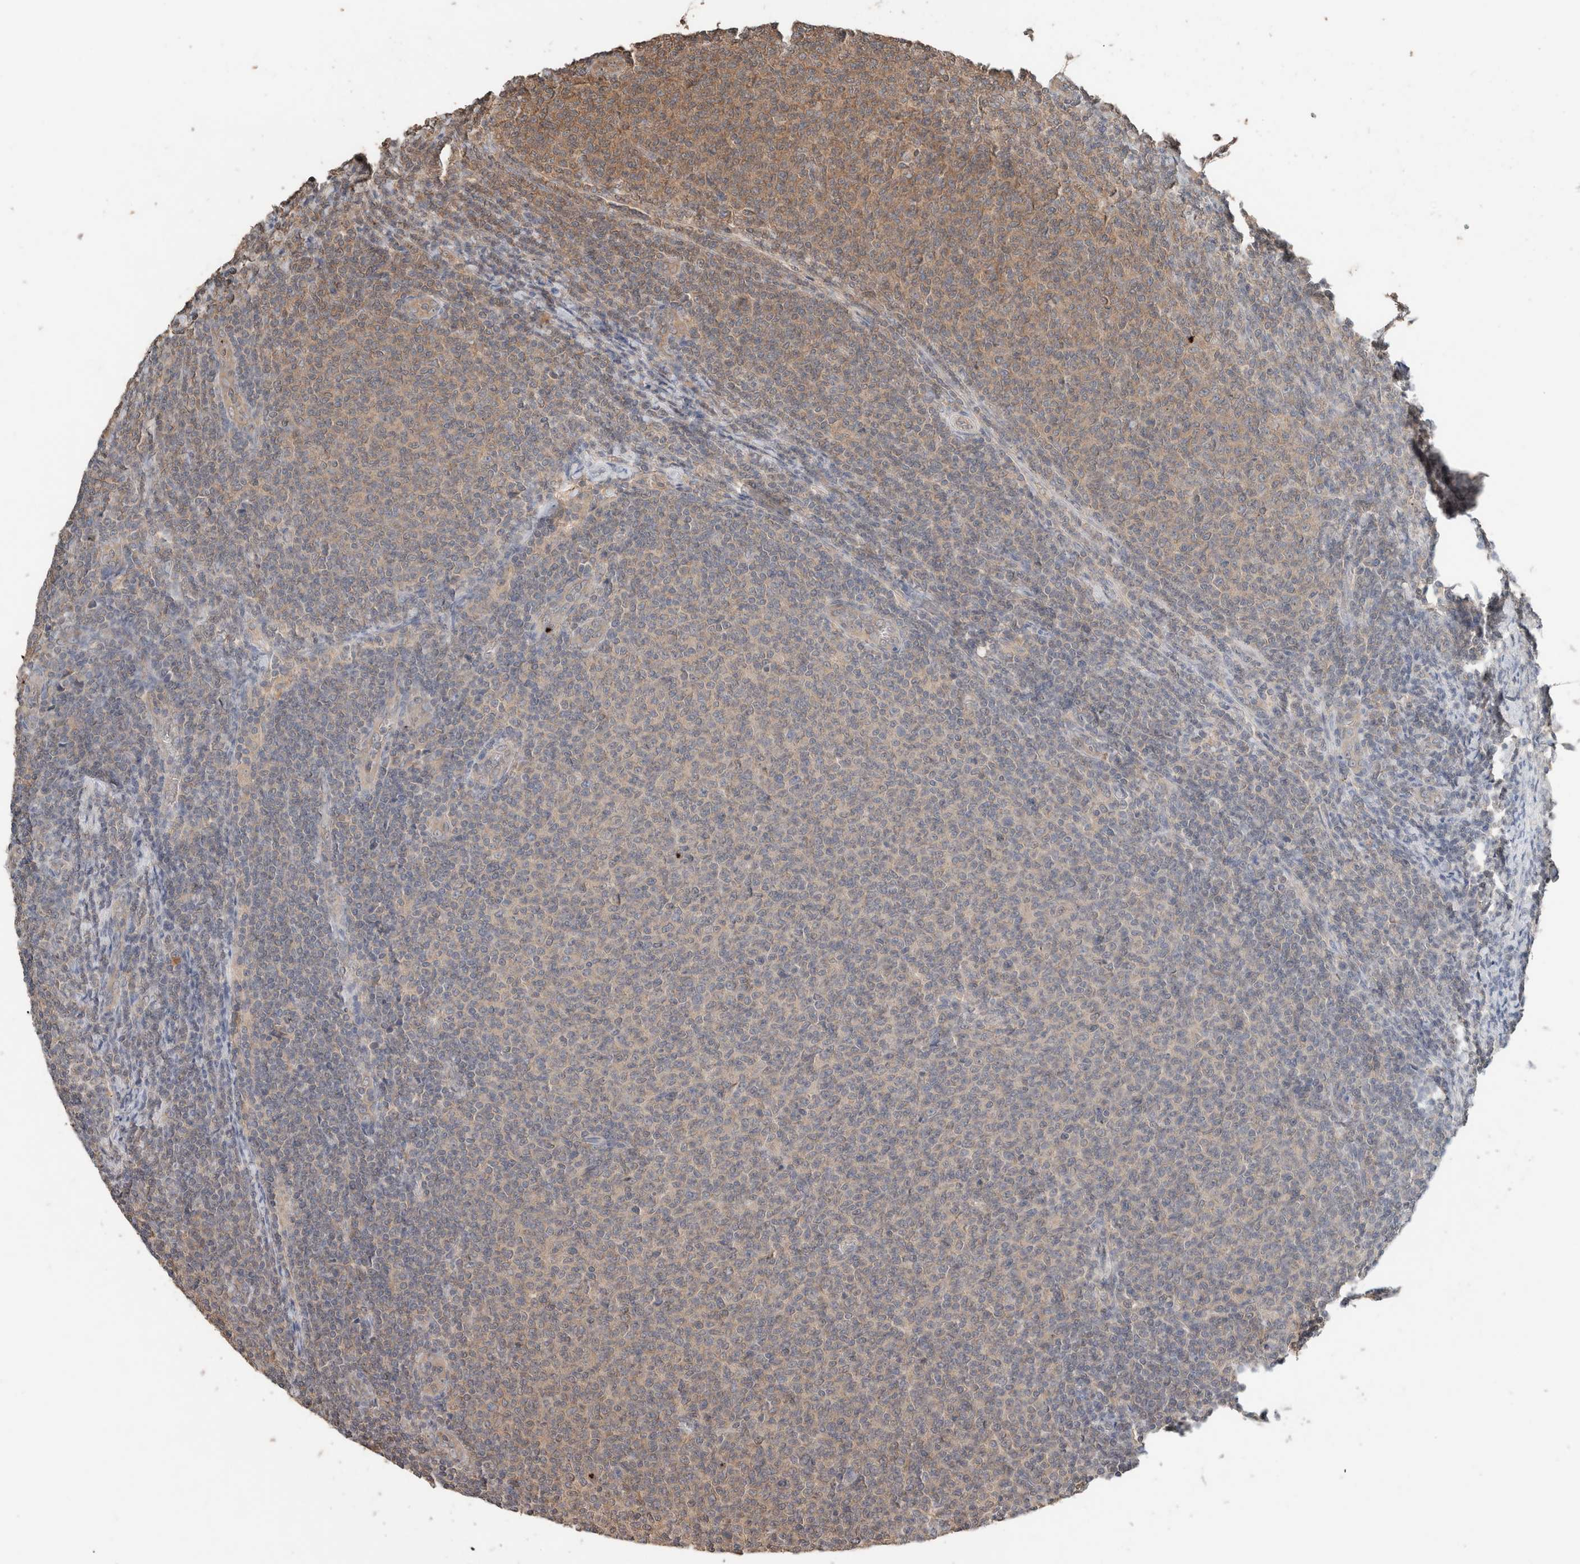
{"staining": {"intensity": "weak", "quantity": "<25%", "location": "cytoplasmic/membranous"}, "tissue": "lymphoma", "cell_type": "Tumor cells", "image_type": "cancer", "snomed": [{"axis": "morphology", "description": "Malignant lymphoma, non-Hodgkin's type, Low grade"}, {"axis": "topography", "description": "Lymph node"}], "caption": "Tumor cells are negative for brown protein staining in malignant lymphoma, non-Hodgkin's type (low-grade). (DAB (3,3'-diaminobenzidine) immunohistochemistry, high magnification).", "gene": "ERAP2", "patient": {"sex": "male", "age": 66}}